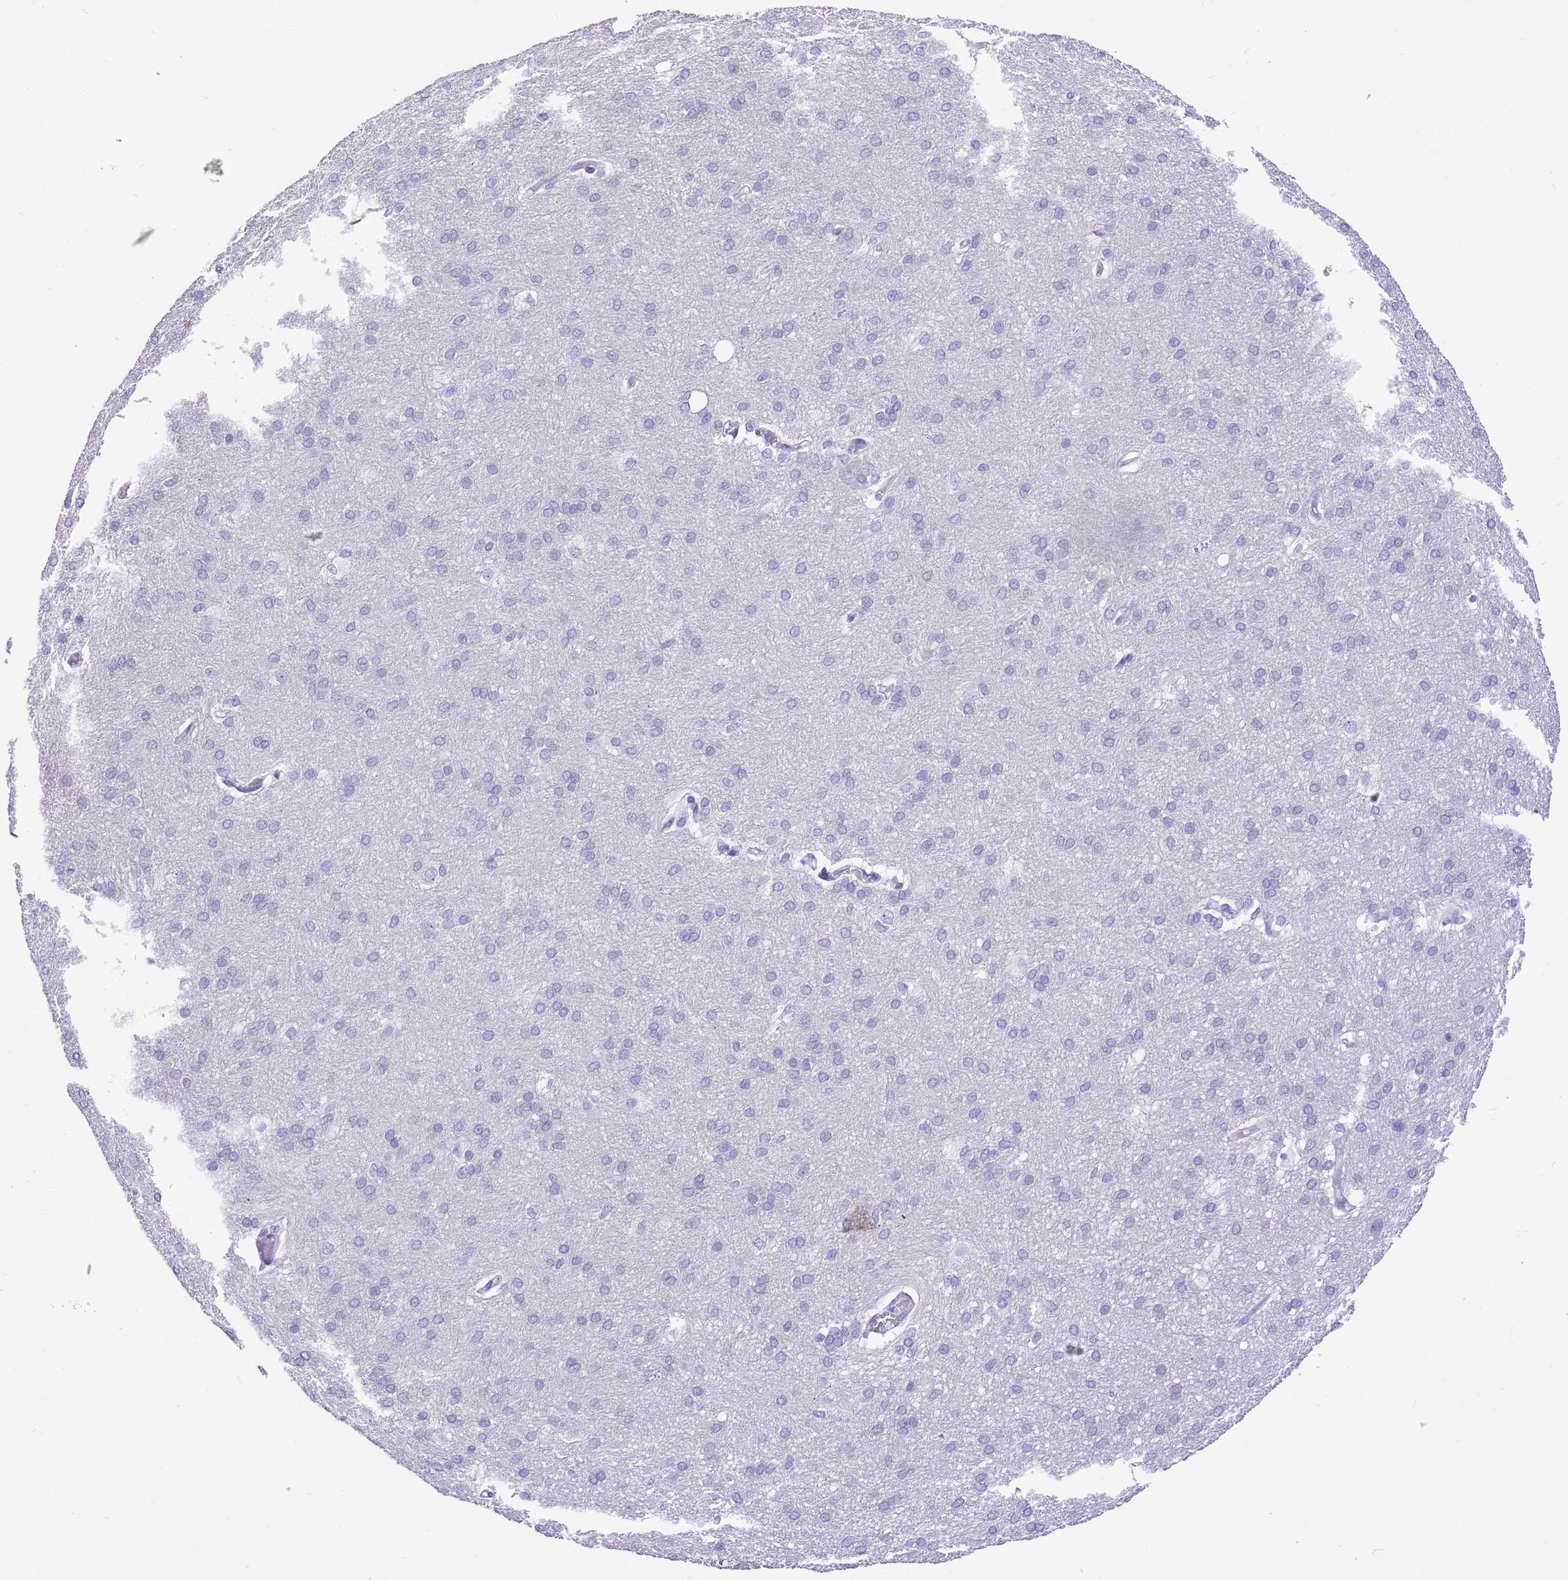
{"staining": {"intensity": "negative", "quantity": "none", "location": "none"}, "tissue": "cerebral cortex", "cell_type": "Endothelial cells", "image_type": "normal", "snomed": [{"axis": "morphology", "description": "Normal tissue, NOS"}, {"axis": "topography", "description": "Cerebral cortex"}], "caption": "This is an immunohistochemistry (IHC) micrograph of normal human cerebral cortex. There is no positivity in endothelial cells.", "gene": "R3HDM4", "patient": {"sex": "male", "age": 62}}